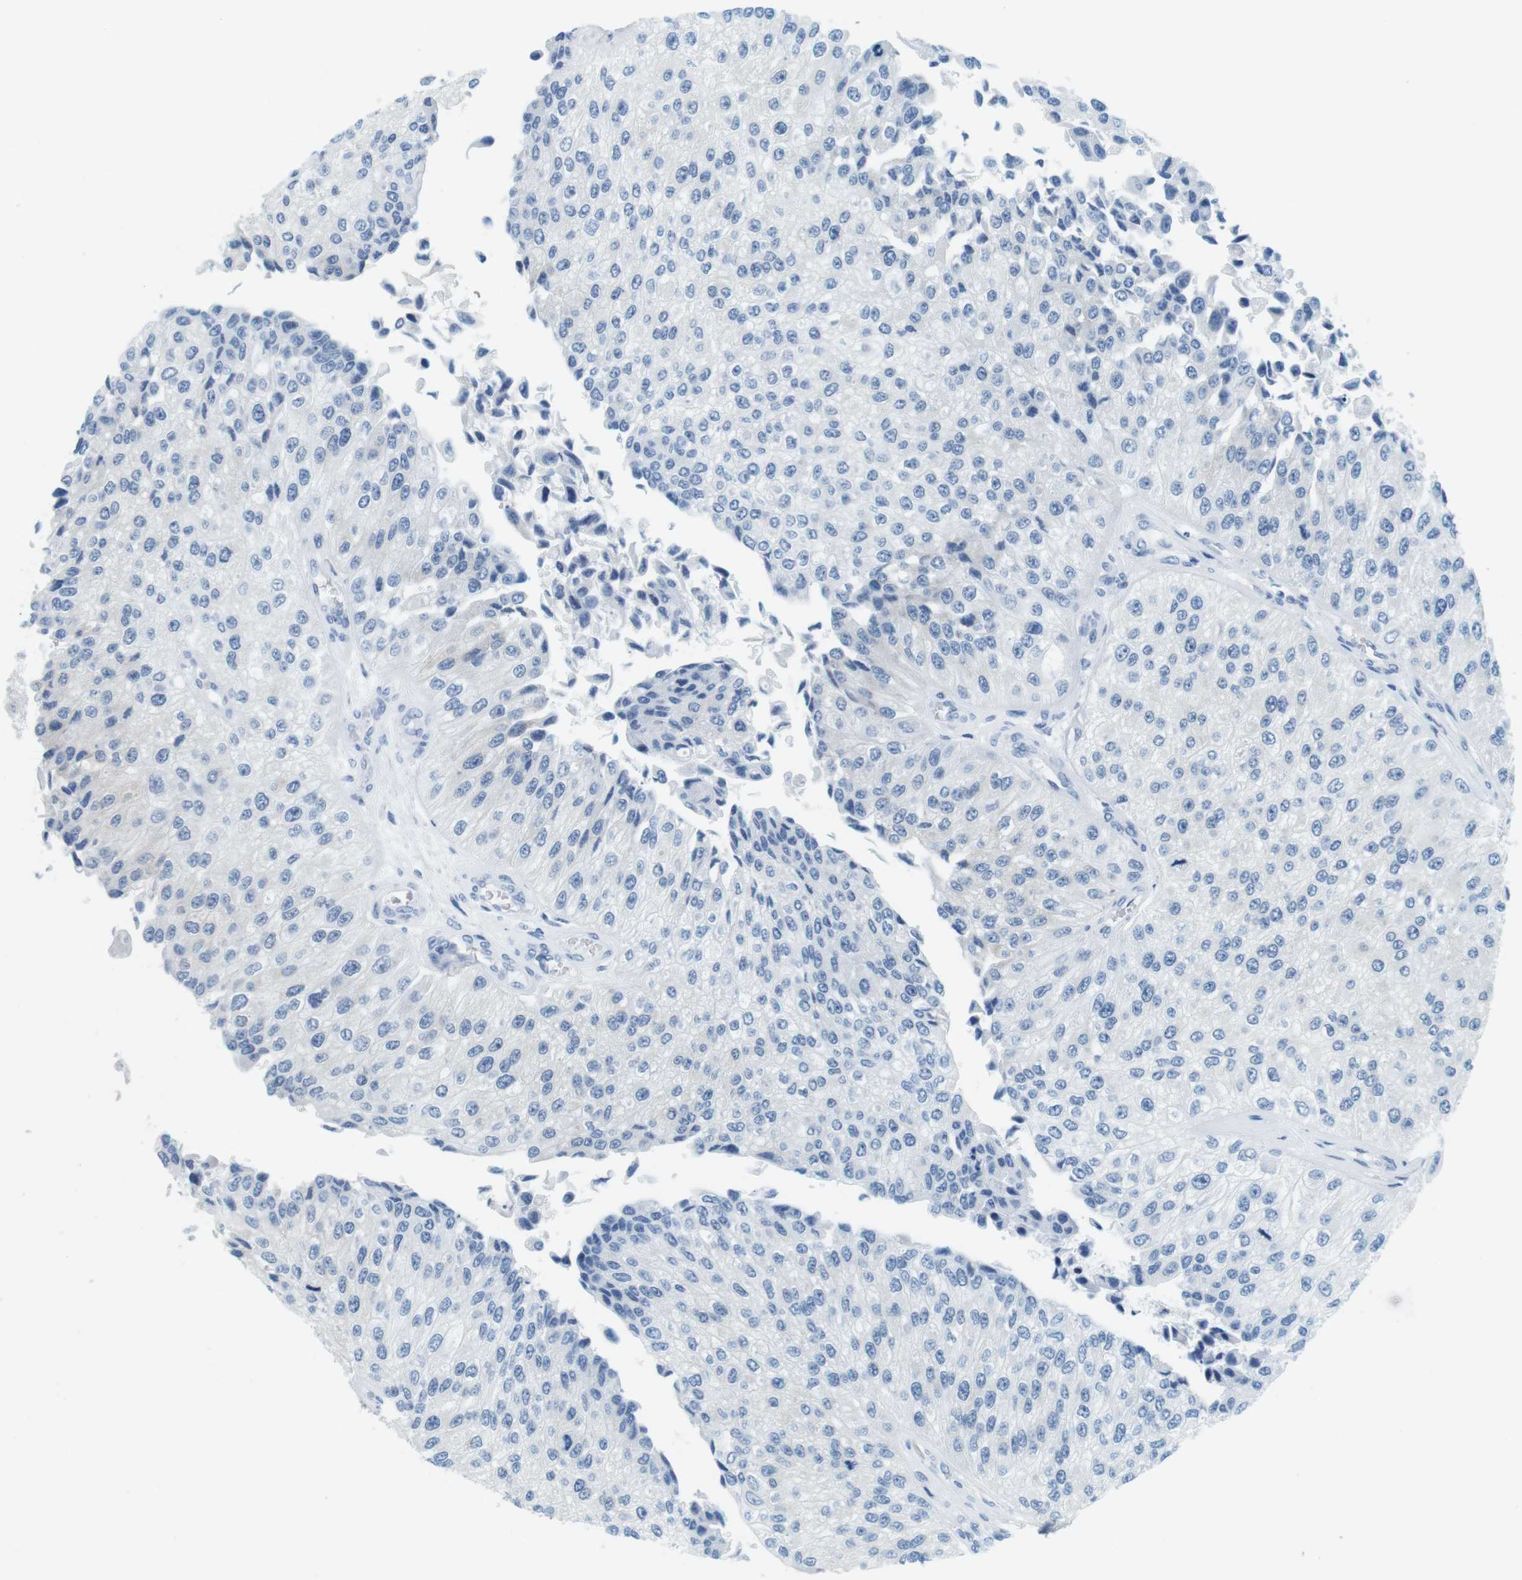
{"staining": {"intensity": "negative", "quantity": "none", "location": "none"}, "tissue": "urothelial cancer", "cell_type": "Tumor cells", "image_type": "cancer", "snomed": [{"axis": "morphology", "description": "Urothelial carcinoma, High grade"}, {"axis": "topography", "description": "Kidney"}, {"axis": "topography", "description": "Urinary bladder"}], "caption": "Tumor cells show no significant protein positivity in urothelial cancer. The staining is performed using DAB (3,3'-diaminobenzidine) brown chromogen with nuclei counter-stained in using hematoxylin.", "gene": "CYP2C9", "patient": {"sex": "male", "age": 77}}